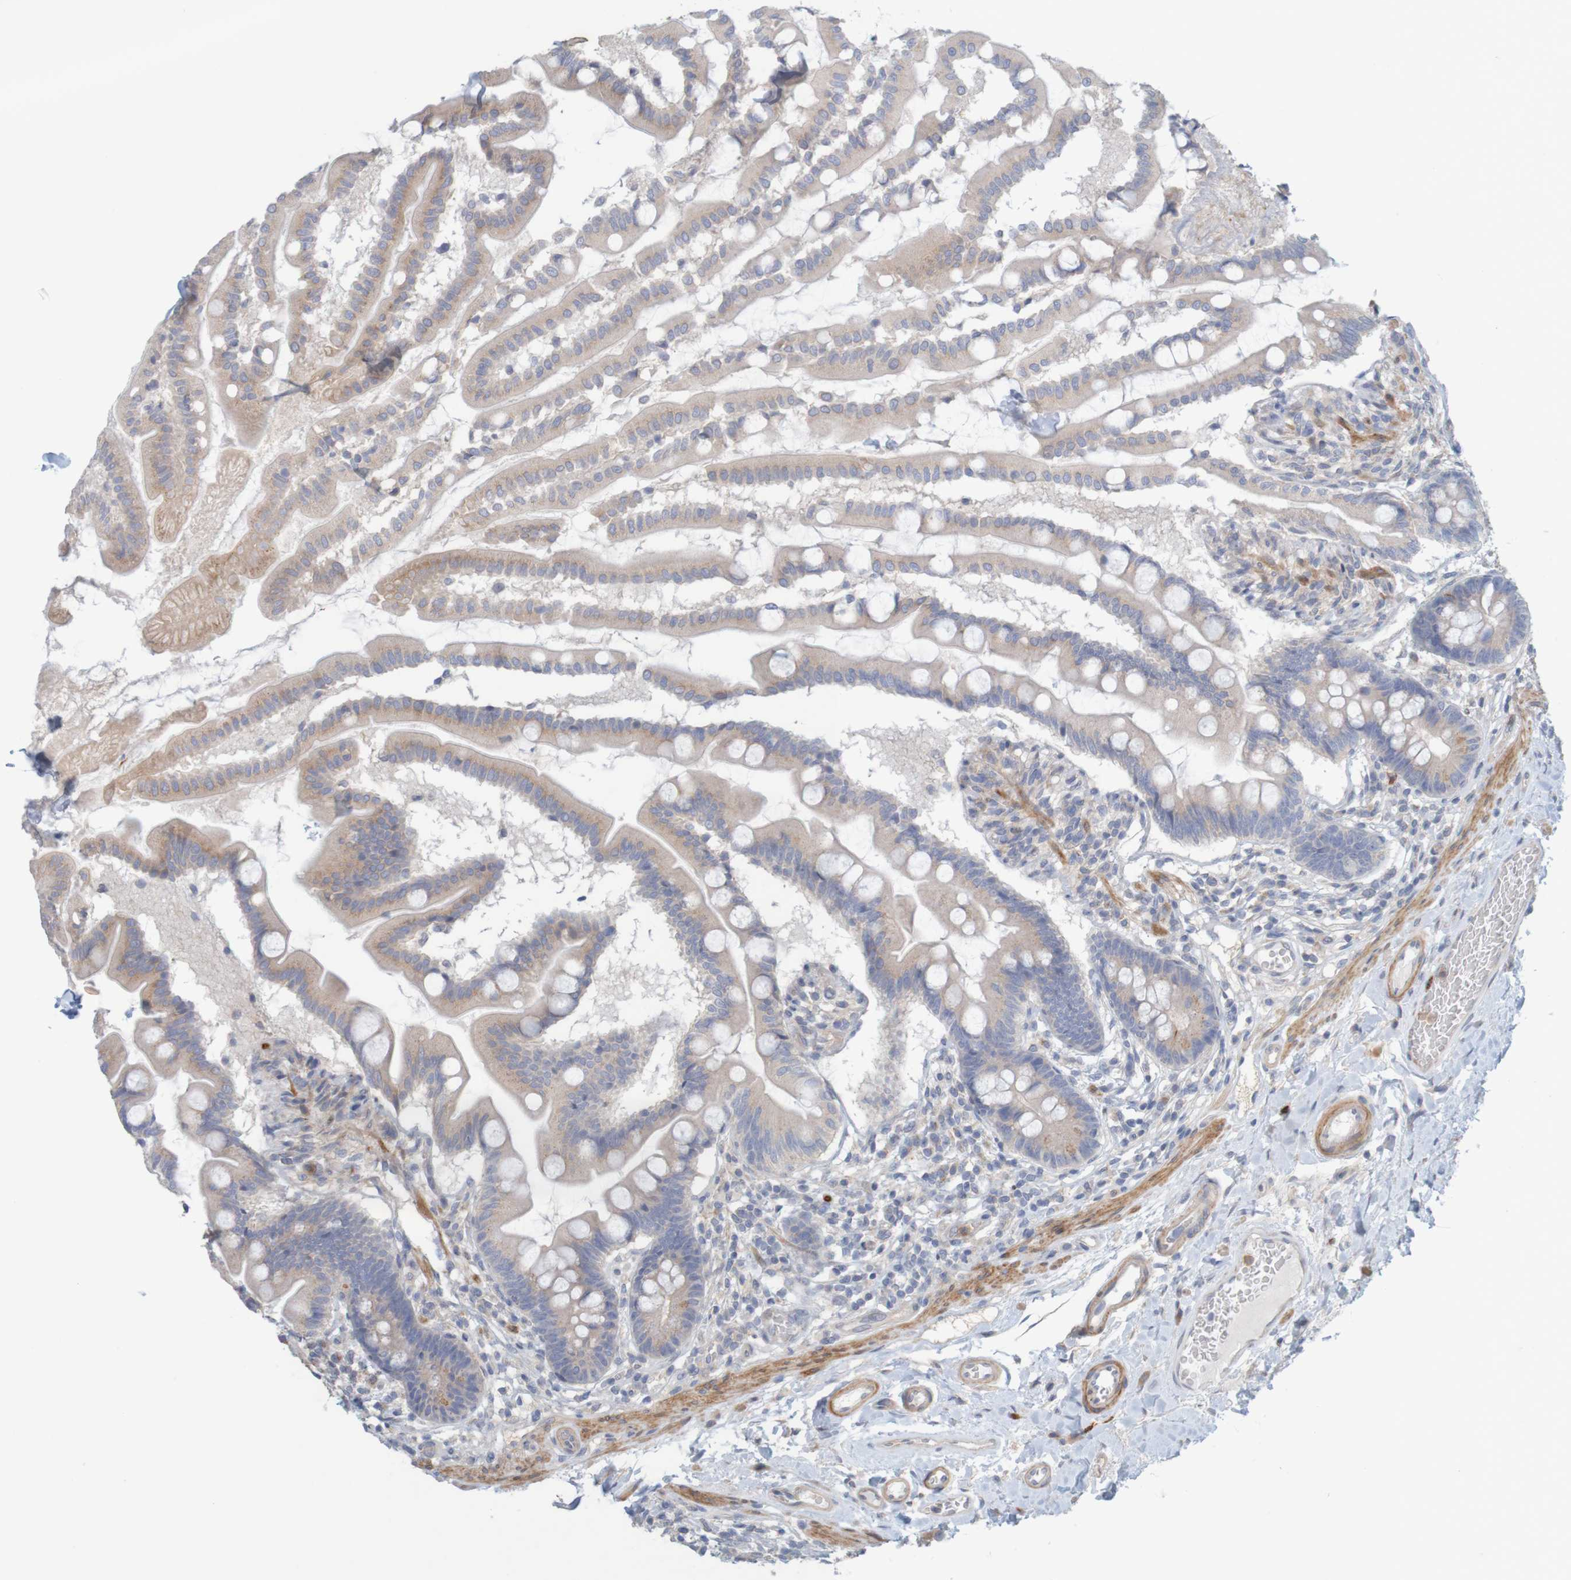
{"staining": {"intensity": "weak", "quantity": ">75%", "location": "cytoplasmic/membranous"}, "tissue": "small intestine", "cell_type": "Glandular cells", "image_type": "normal", "snomed": [{"axis": "morphology", "description": "Normal tissue, NOS"}, {"axis": "topography", "description": "Small intestine"}], "caption": "Approximately >75% of glandular cells in unremarkable human small intestine demonstrate weak cytoplasmic/membranous protein expression as visualized by brown immunohistochemical staining.", "gene": "KRT23", "patient": {"sex": "female", "age": 56}}